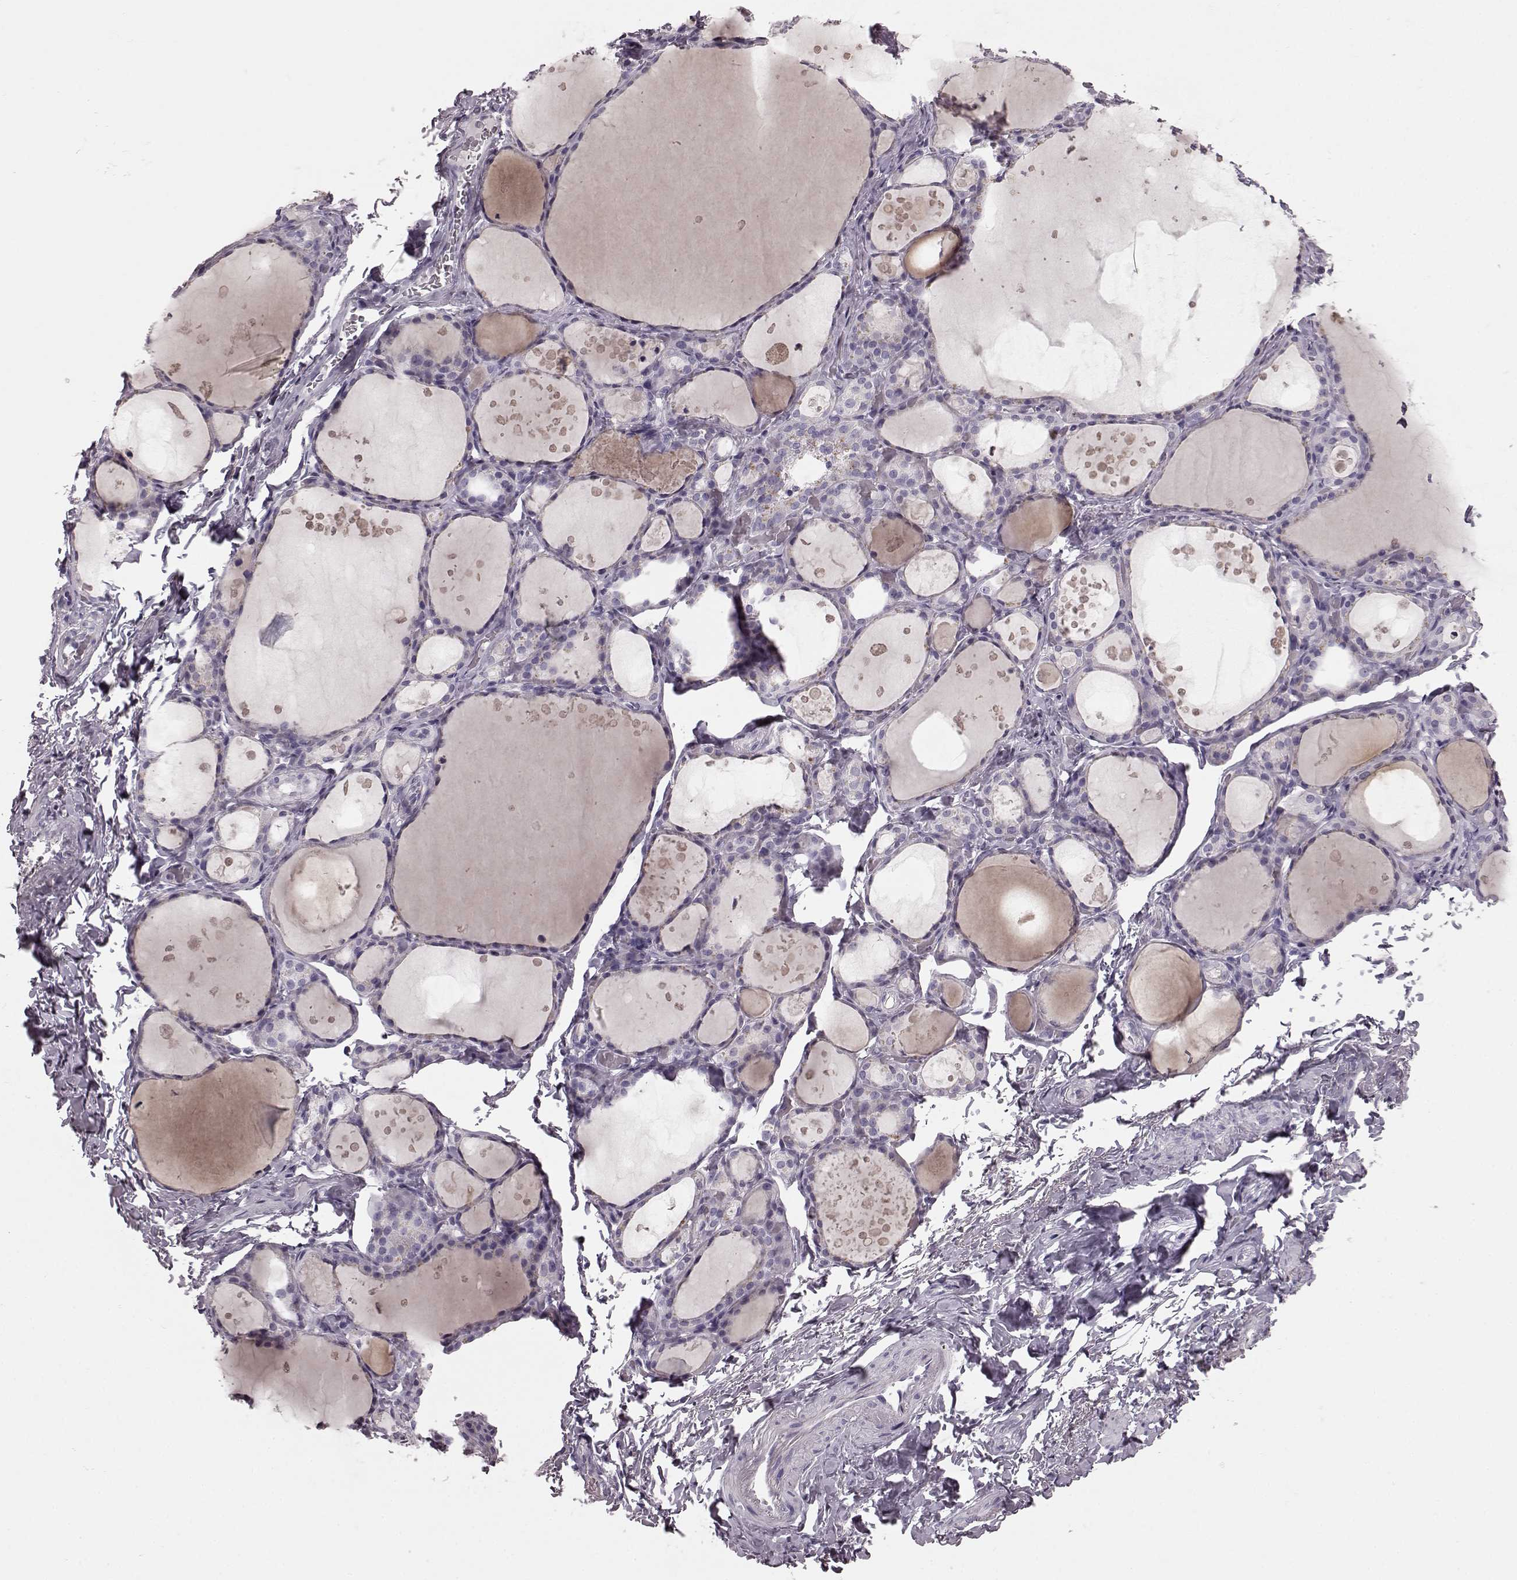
{"staining": {"intensity": "negative", "quantity": "none", "location": "none"}, "tissue": "thyroid gland", "cell_type": "Glandular cells", "image_type": "normal", "snomed": [{"axis": "morphology", "description": "Normal tissue, NOS"}, {"axis": "topography", "description": "Thyroid gland"}], "caption": "Immunohistochemistry (IHC) photomicrograph of unremarkable human thyroid gland stained for a protein (brown), which exhibits no positivity in glandular cells.", "gene": "CRYBA2", "patient": {"sex": "male", "age": 68}}